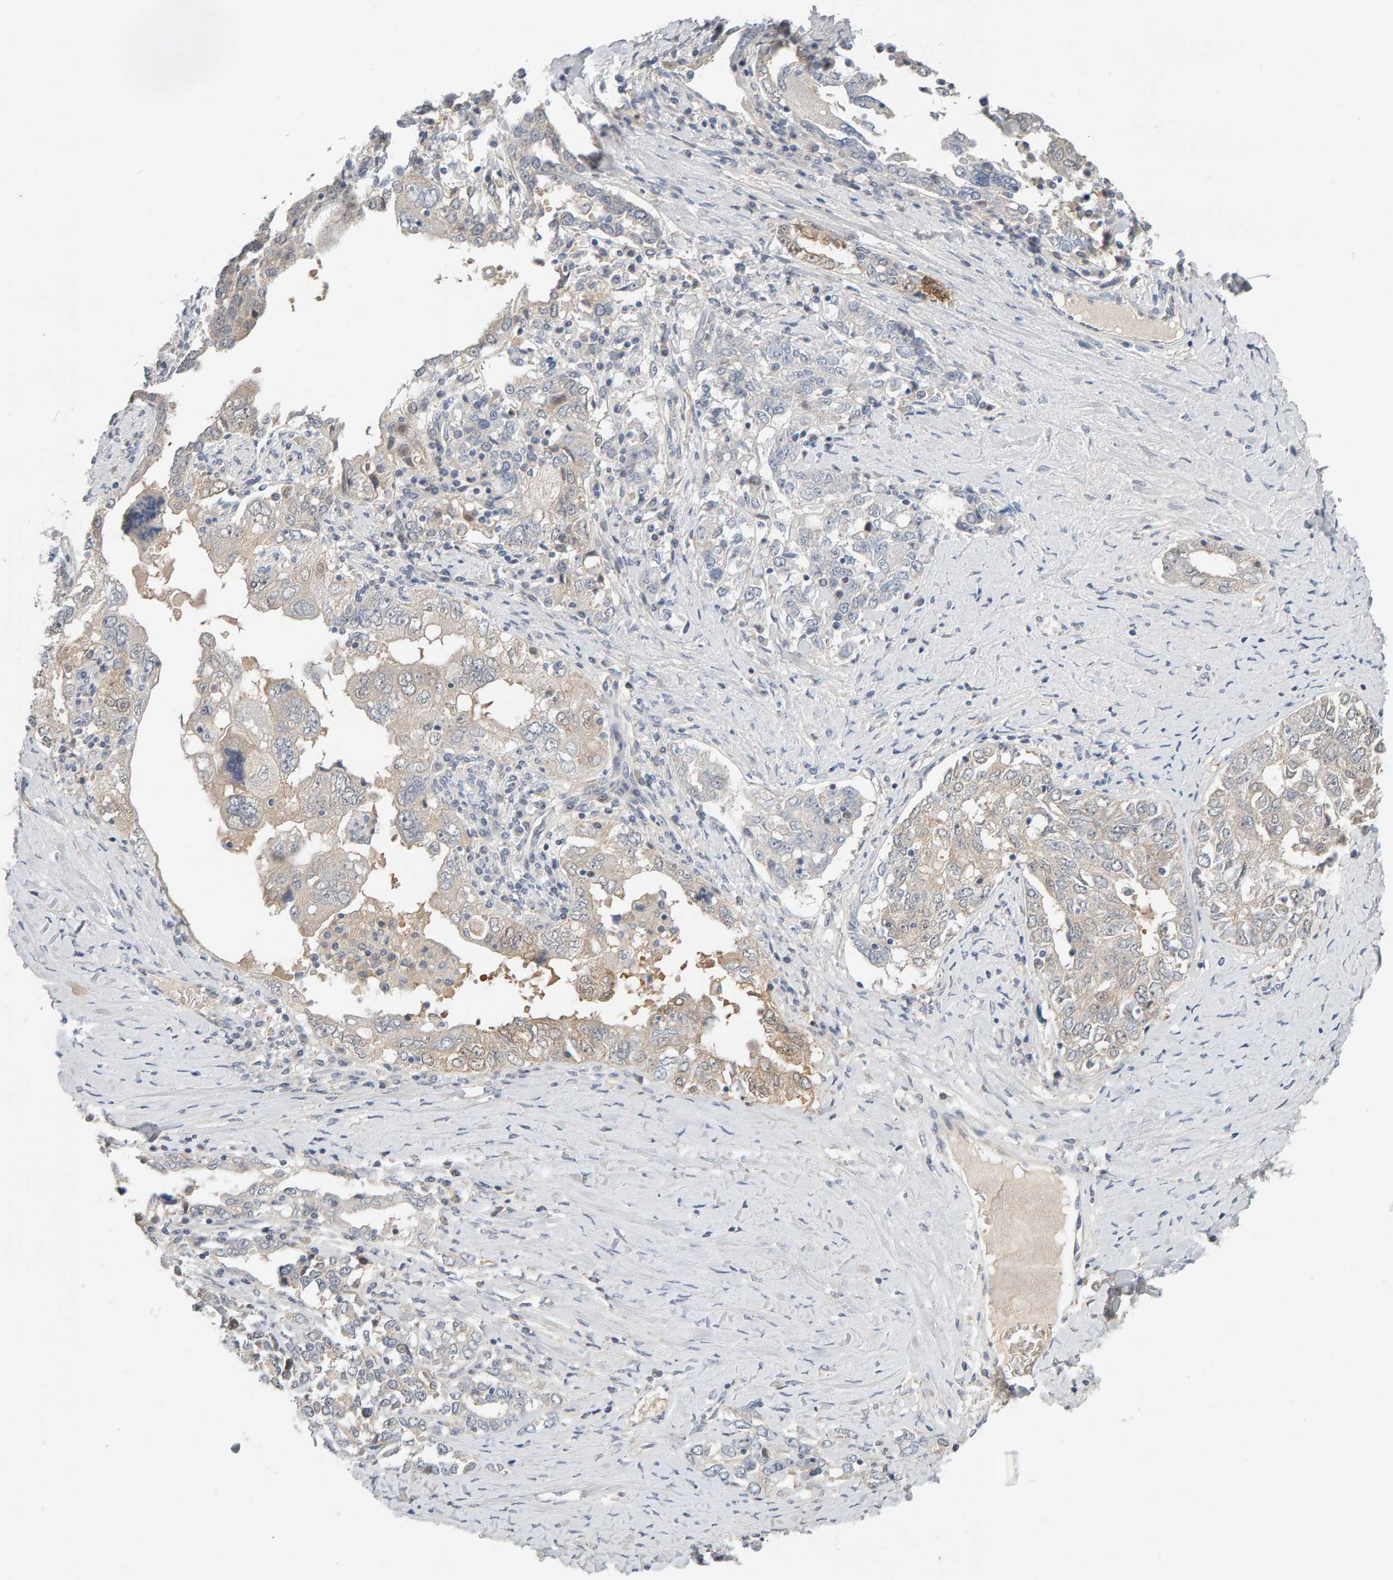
{"staining": {"intensity": "weak", "quantity": "<25%", "location": "cytoplasmic/membranous"}, "tissue": "ovarian cancer", "cell_type": "Tumor cells", "image_type": "cancer", "snomed": [{"axis": "morphology", "description": "Carcinoma, endometroid"}, {"axis": "topography", "description": "Ovary"}], "caption": "Tumor cells are negative for brown protein staining in ovarian cancer.", "gene": "GFUS", "patient": {"sex": "female", "age": 62}}